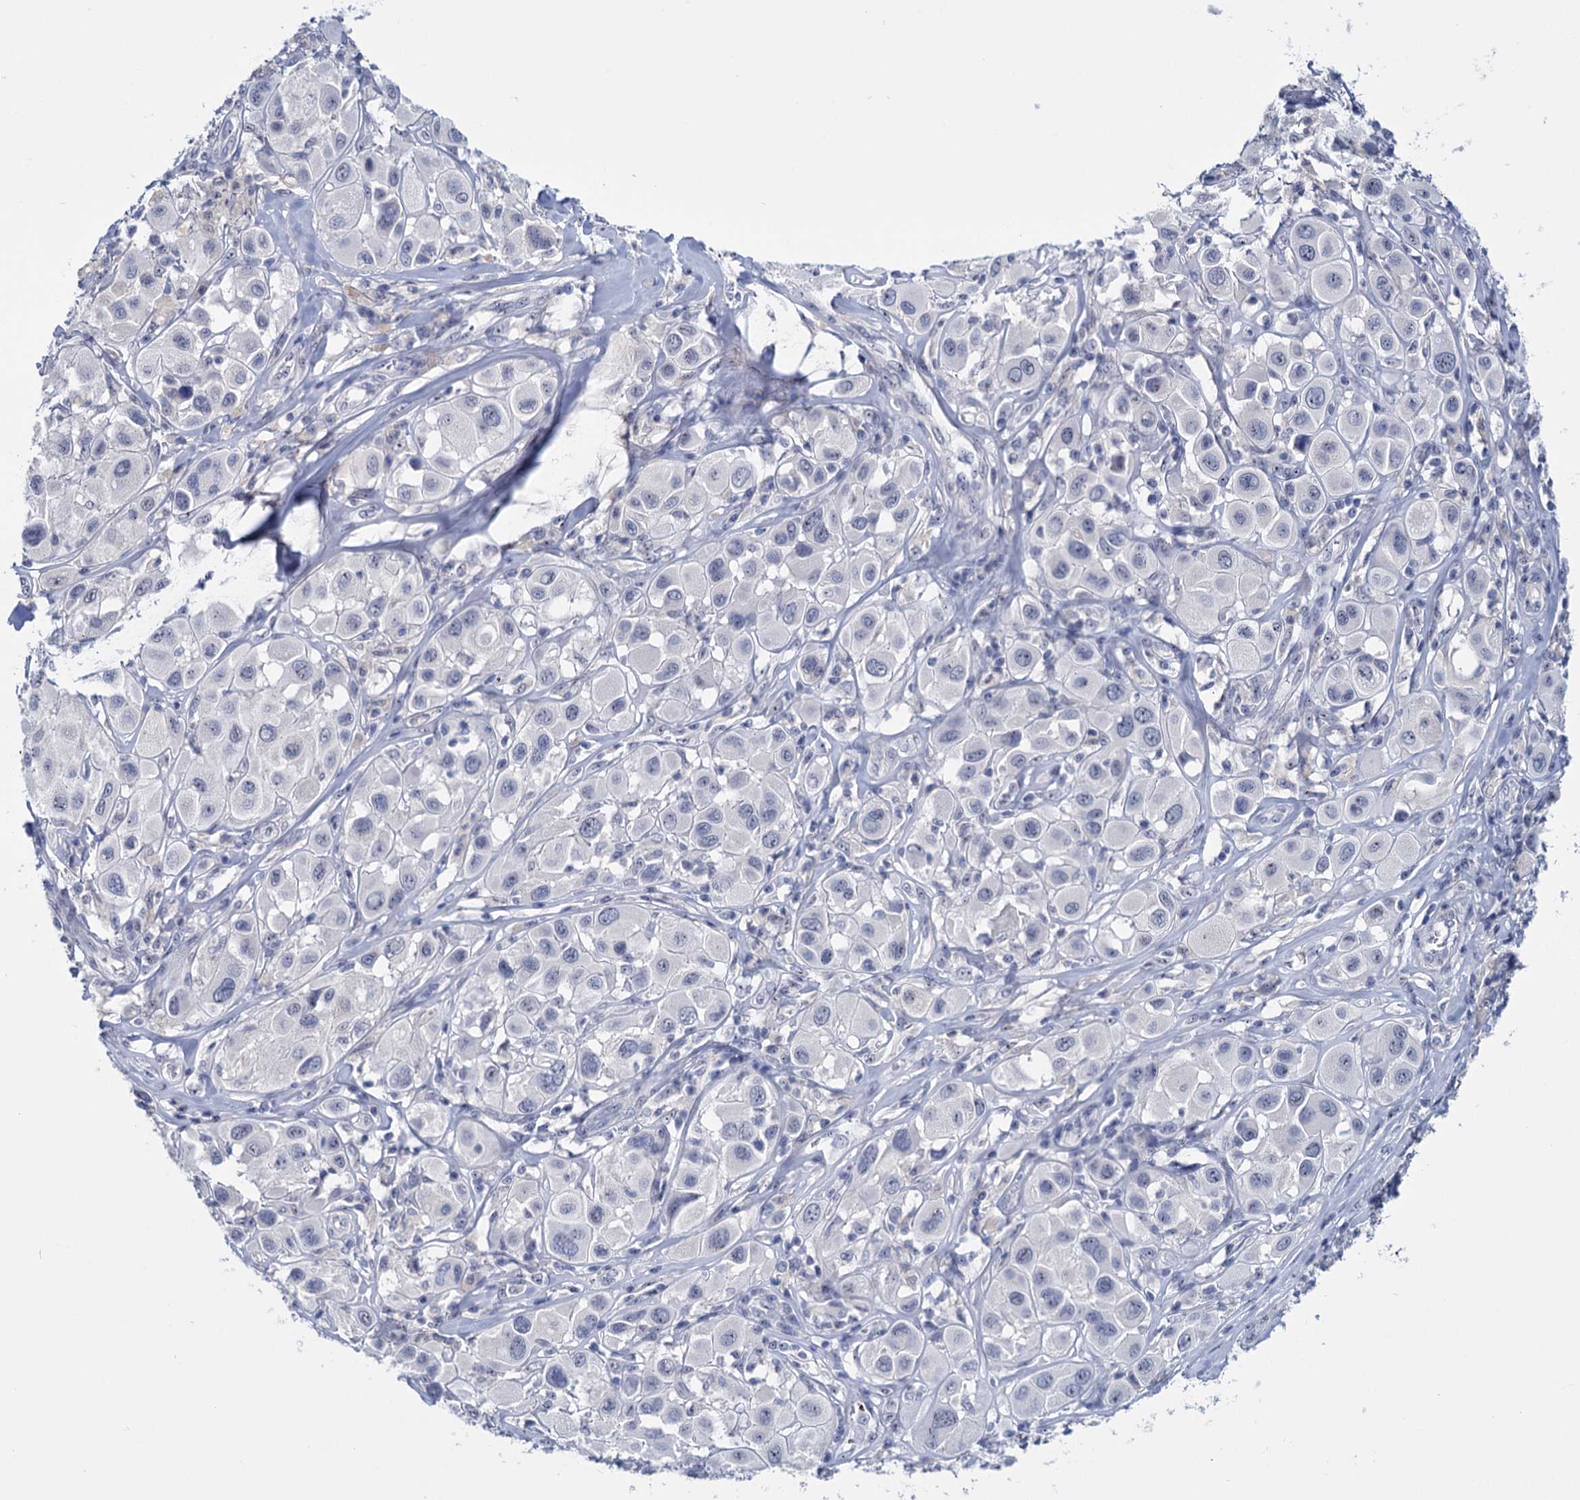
{"staining": {"intensity": "negative", "quantity": "none", "location": "none"}, "tissue": "melanoma", "cell_type": "Tumor cells", "image_type": "cancer", "snomed": [{"axis": "morphology", "description": "Malignant melanoma, Metastatic site"}, {"axis": "topography", "description": "Skin"}], "caption": "The photomicrograph shows no staining of tumor cells in malignant melanoma (metastatic site). (DAB IHC with hematoxylin counter stain).", "gene": "SFN", "patient": {"sex": "male", "age": 41}}